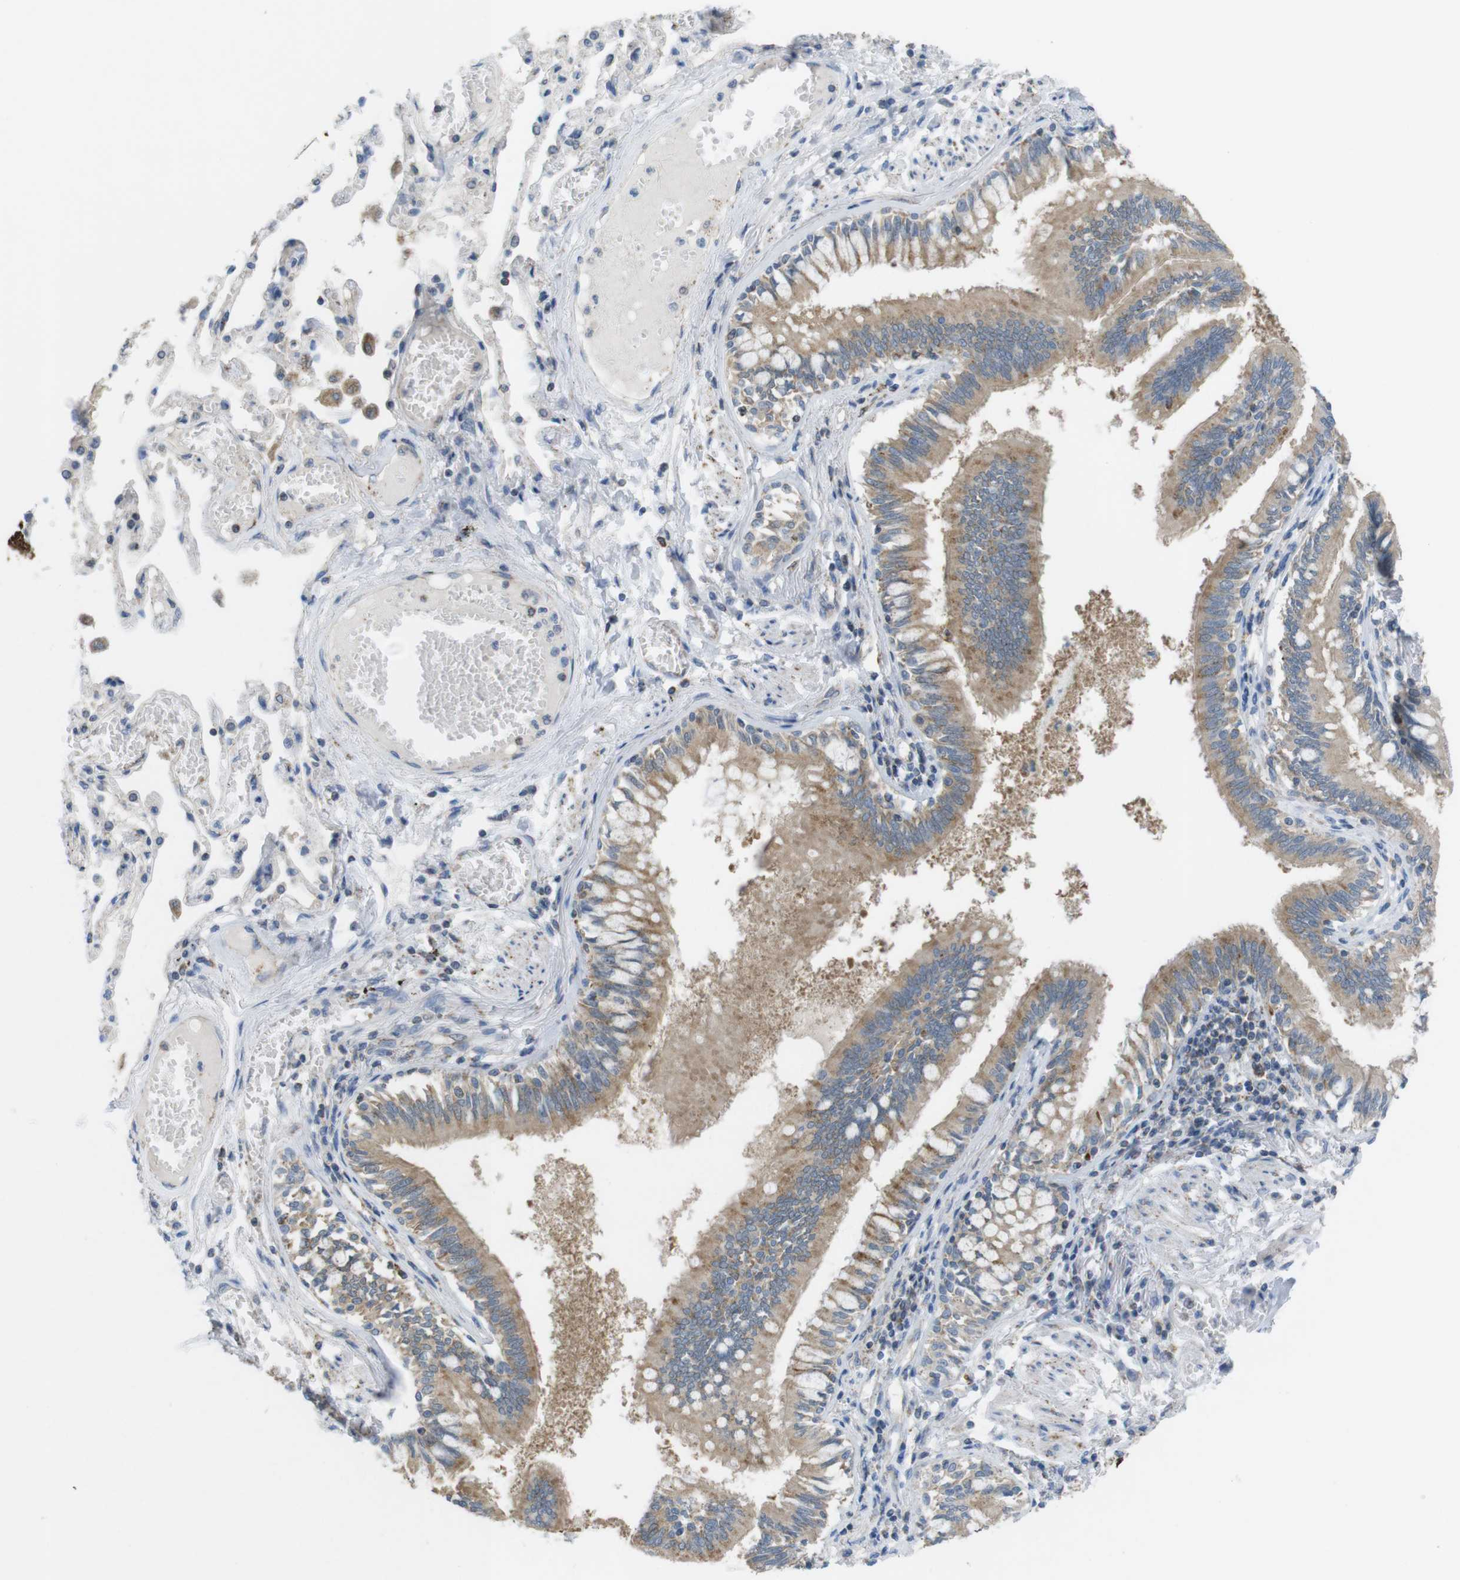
{"staining": {"intensity": "moderate", "quantity": ">75%", "location": "cytoplasmic/membranous"}, "tissue": "bronchus", "cell_type": "Respiratory epithelial cells", "image_type": "normal", "snomed": [{"axis": "morphology", "description": "Normal tissue, NOS"}, {"axis": "morphology", "description": "Inflammation, NOS"}, {"axis": "topography", "description": "Cartilage tissue"}, {"axis": "topography", "description": "Lung"}], "caption": "This is a micrograph of immunohistochemistry (IHC) staining of unremarkable bronchus, which shows moderate positivity in the cytoplasmic/membranous of respiratory epithelial cells.", "gene": "GRIK1", "patient": {"sex": "male", "age": 71}}